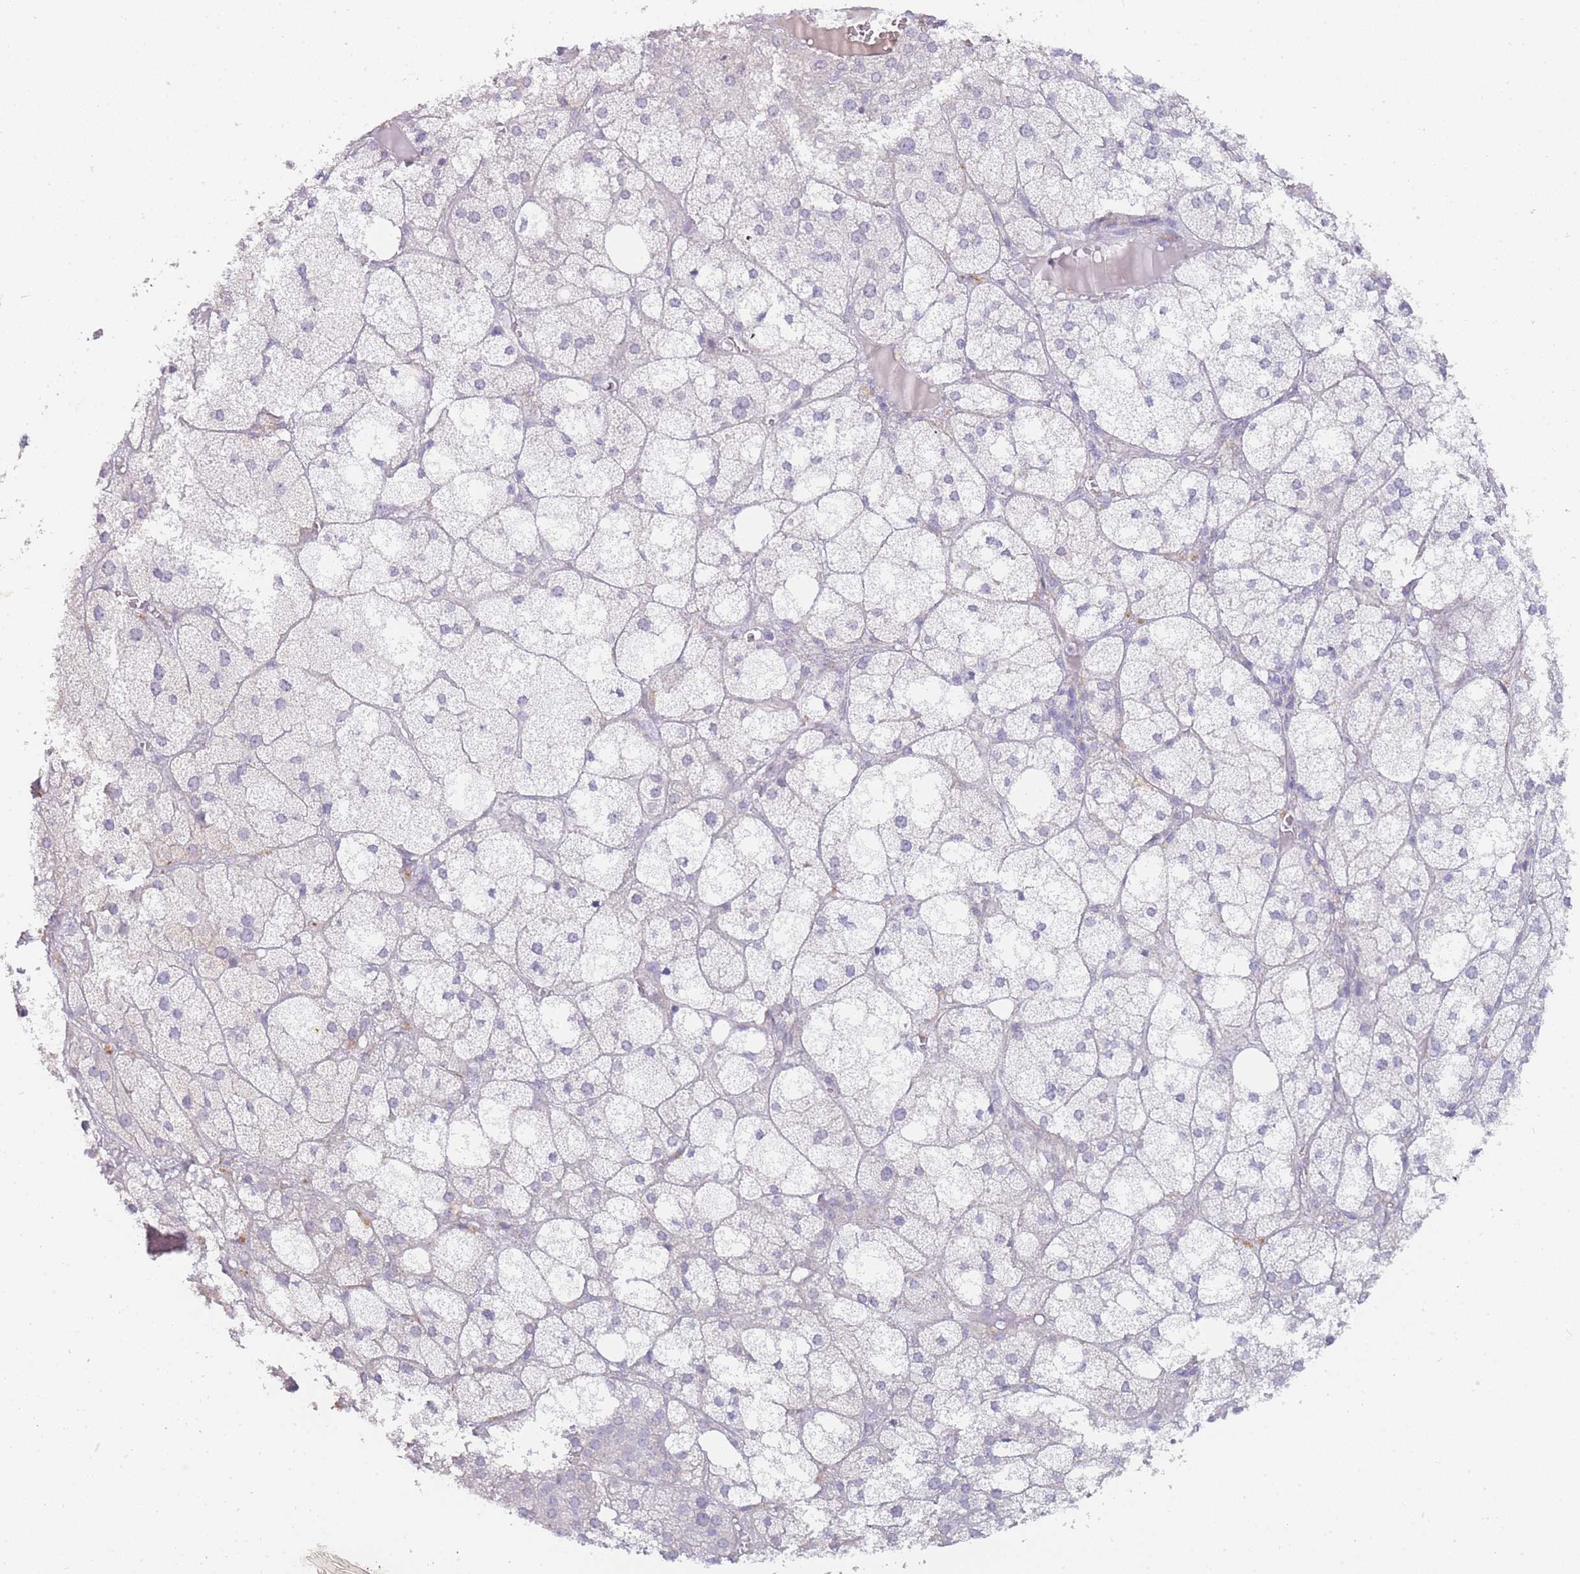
{"staining": {"intensity": "negative", "quantity": "none", "location": "none"}, "tissue": "adrenal gland", "cell_type": "Glandular cells", "image_type": "normal", "snomed": [{"axis": "morphology", "description": "Normal tissue, NOS"}, {"axis": "topography", "description": "Adrenal gland"}], "caption": "This is a image of immunohistochemistry staining of benign adrenal gland, which shows no expression in glandular cells.", "gene": "INS", "patient": {"sex": "female", "age": 61}}